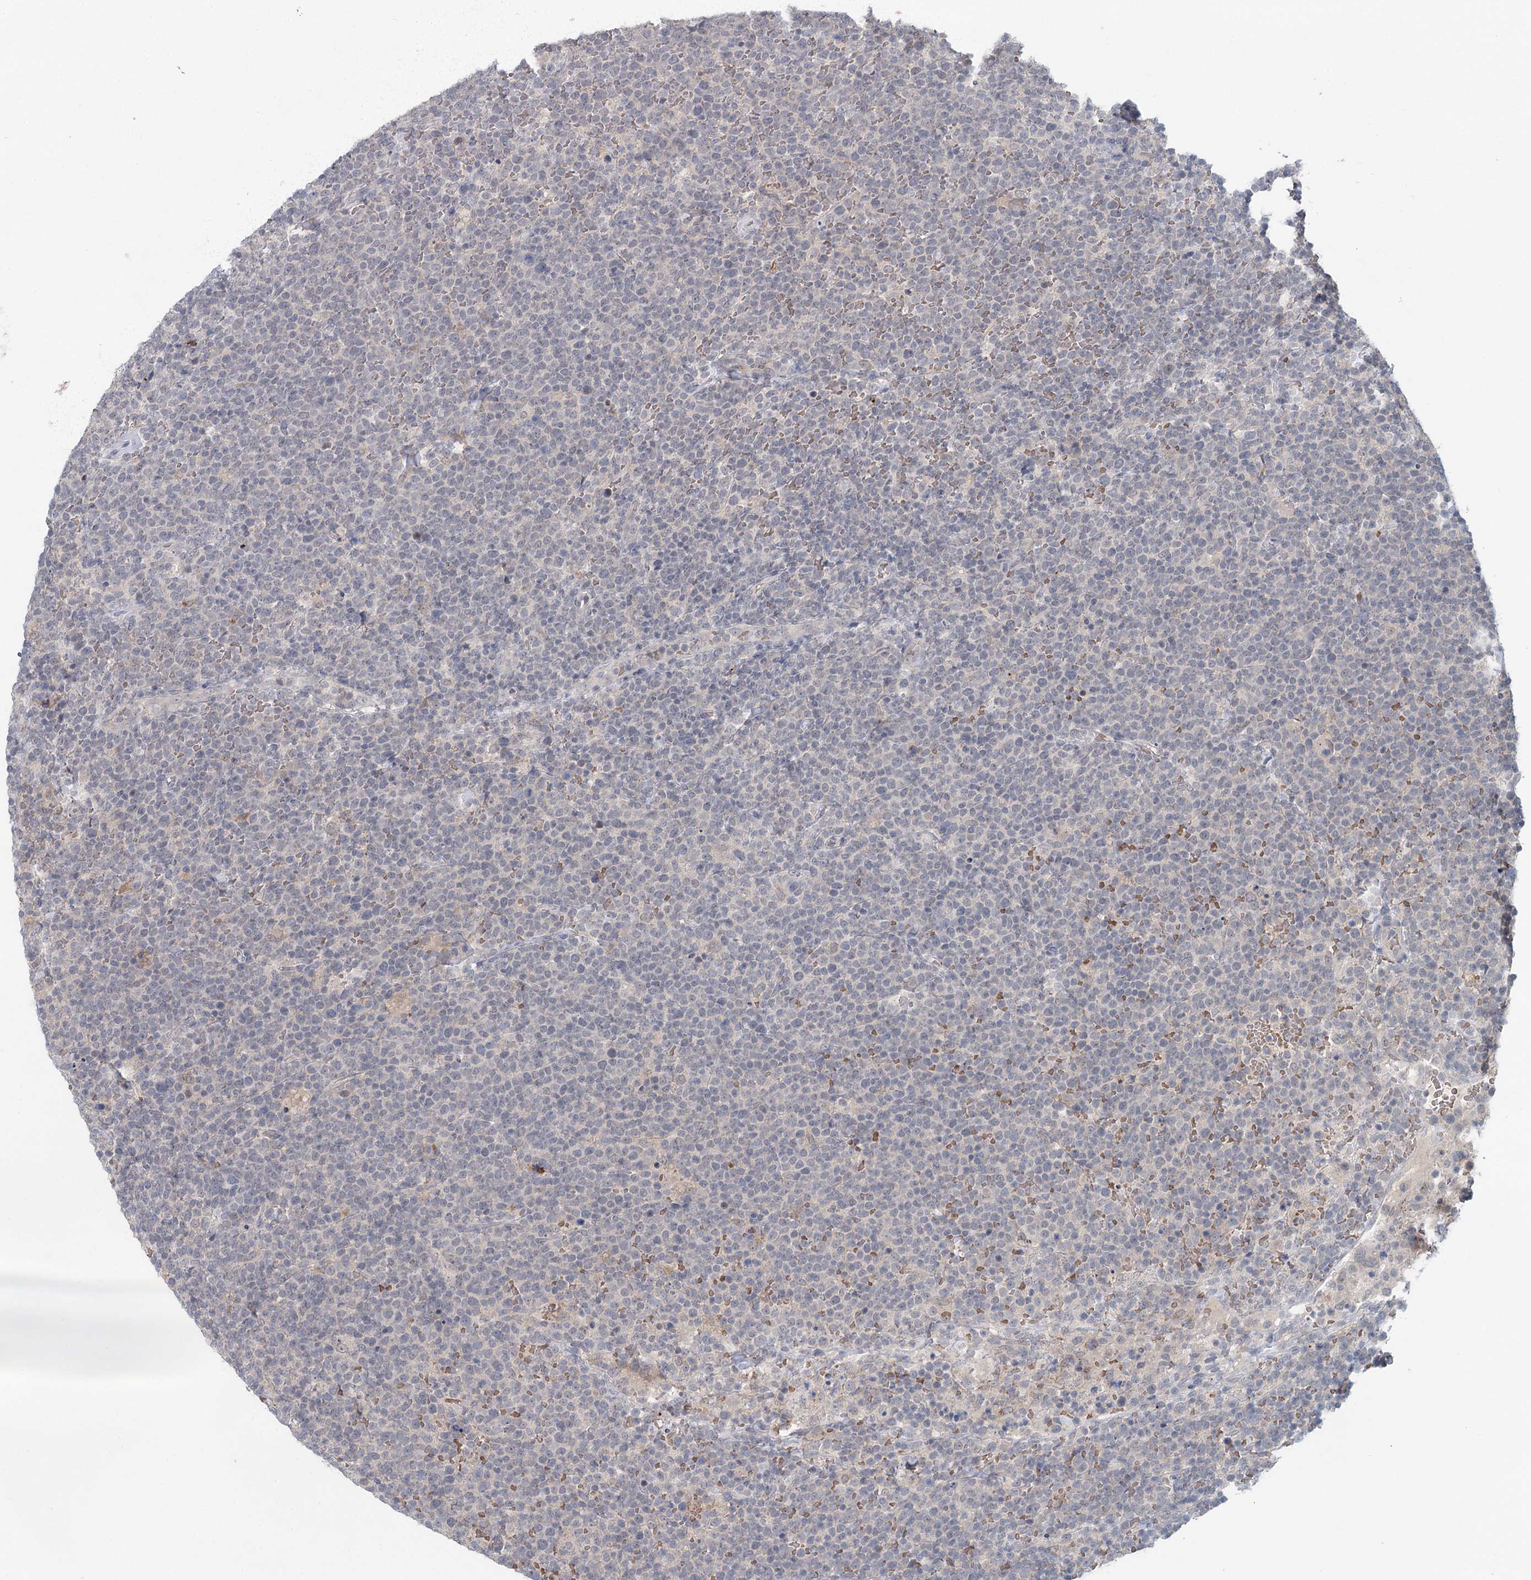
{"staining": {"intensity": "negative", "quantity": "none", "location": "none"}, "tissue": "lymphoma", "cell_type": "Tumor cells", "image_type": "cancer", "snomed": [{"axis": "morphology", "description": "Malignant lymphoma, non-Hodgkin's type, High grade"}, {"axis": "topography", "description": "Lymph node"}], "caption": "Immunohistochemical staining of lymphoma demonstrates no significant expression in tumor cells. Brightfield microscopy of immunohistochemistry stained with DAB (brown) and hematoxylin (blue), captured at high magnification.", "gene": "FBXO7", "patient": {"sex": "male", "age": 61}}